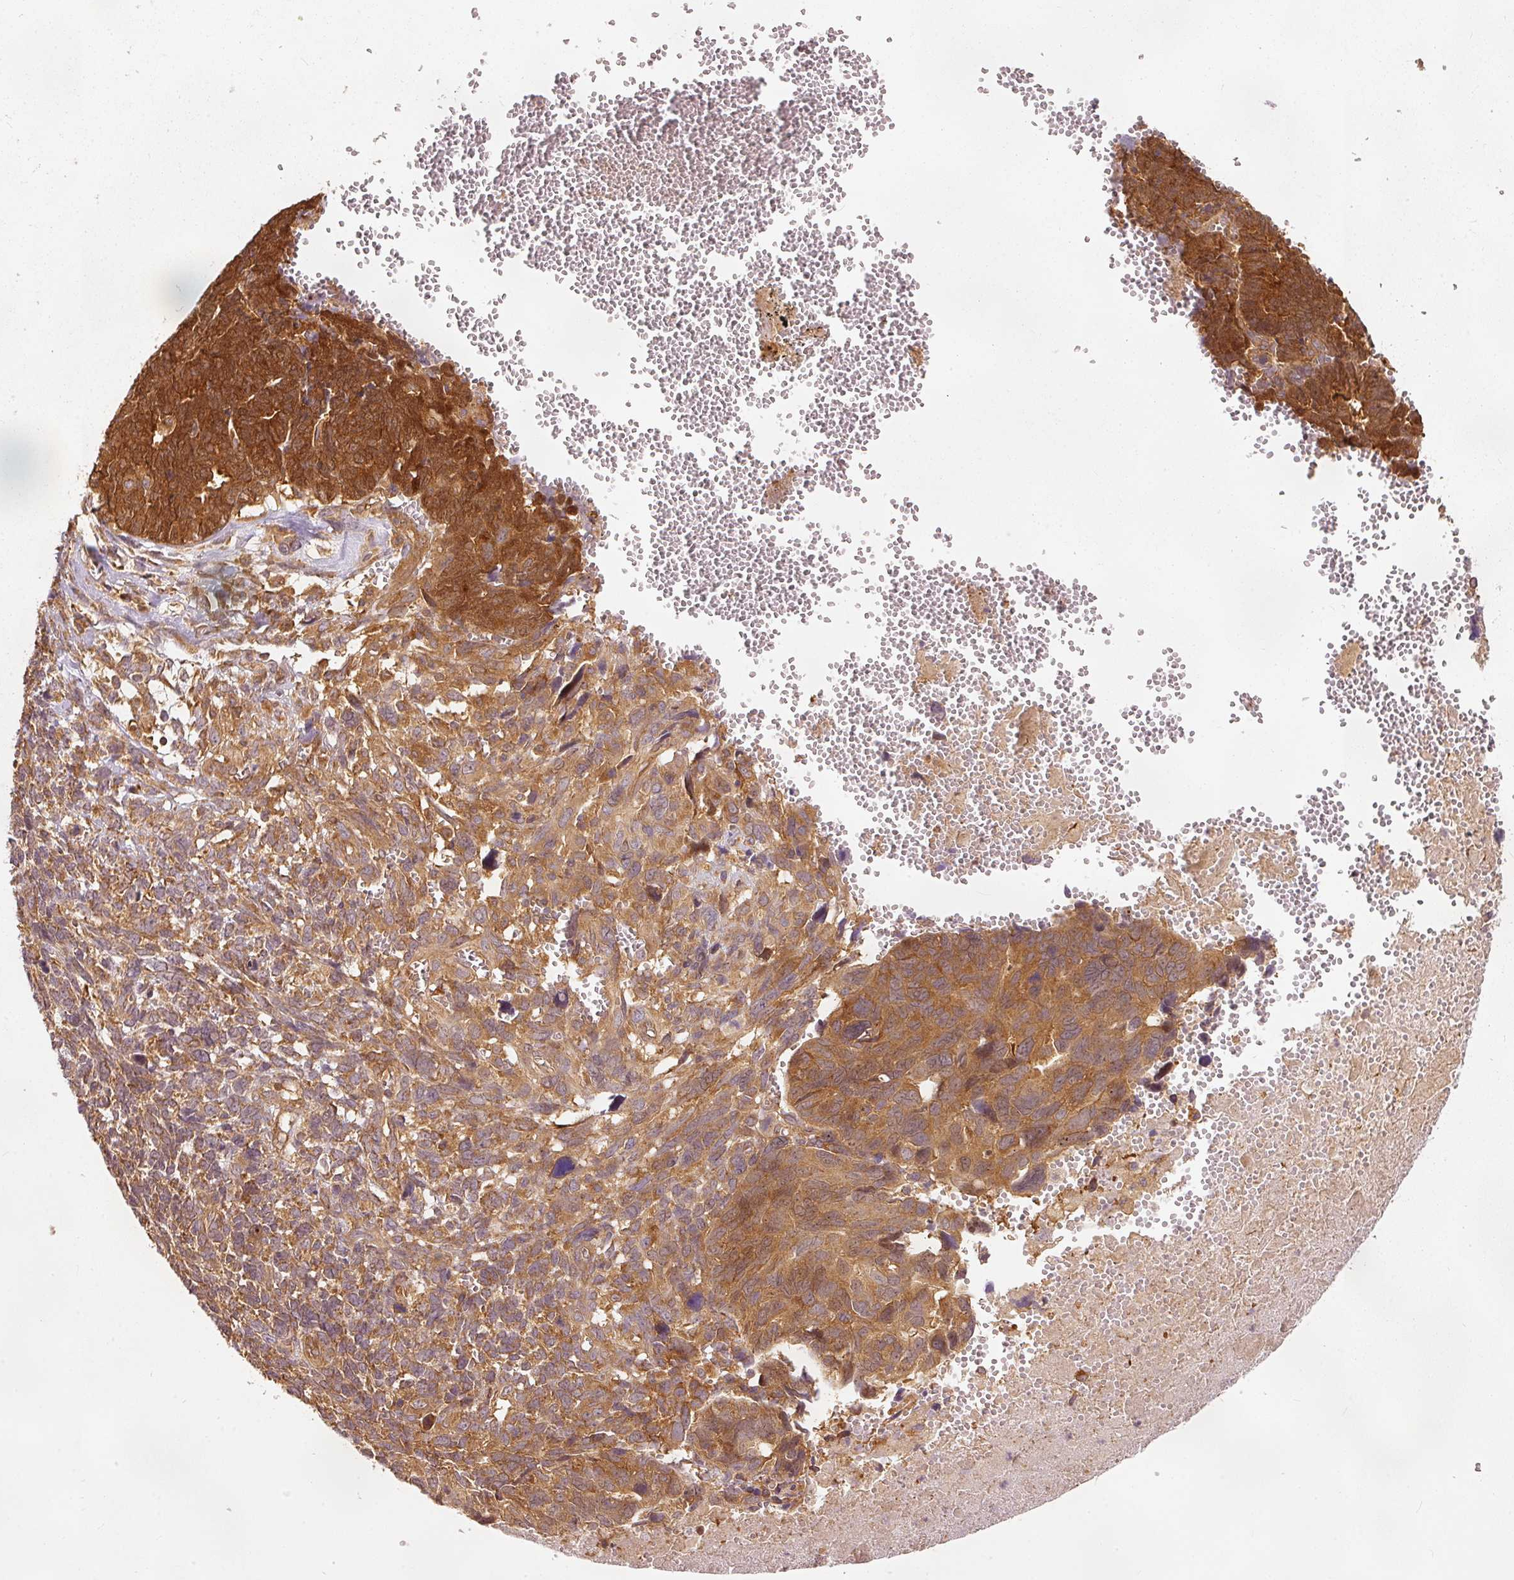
{"staining": {"intensity": "strong", "quantity": ">75%", "location": "cytoplasmic/membranous,nuclear"}, "tissue": "ovarian cancer", "cell_type": "Tumor cells", "image_type": "cancer", "snomed": [{"axis": "morphology", "description": "Cystadenocarcinoma, serous, NOS"}, {"axis": "topography", "description": "Ovary"}], "caption": "Immunohistochemistry (IHC) (DAB (3,3'-diaminobenzidine)) staining of human ovarian cancer demonstrates strong cytoplasmic/membranous and nuclear protein staining in about >75% of tumor cells.", "gene": "EIF3B", "patient": {"sex": "female", "age": 79}}